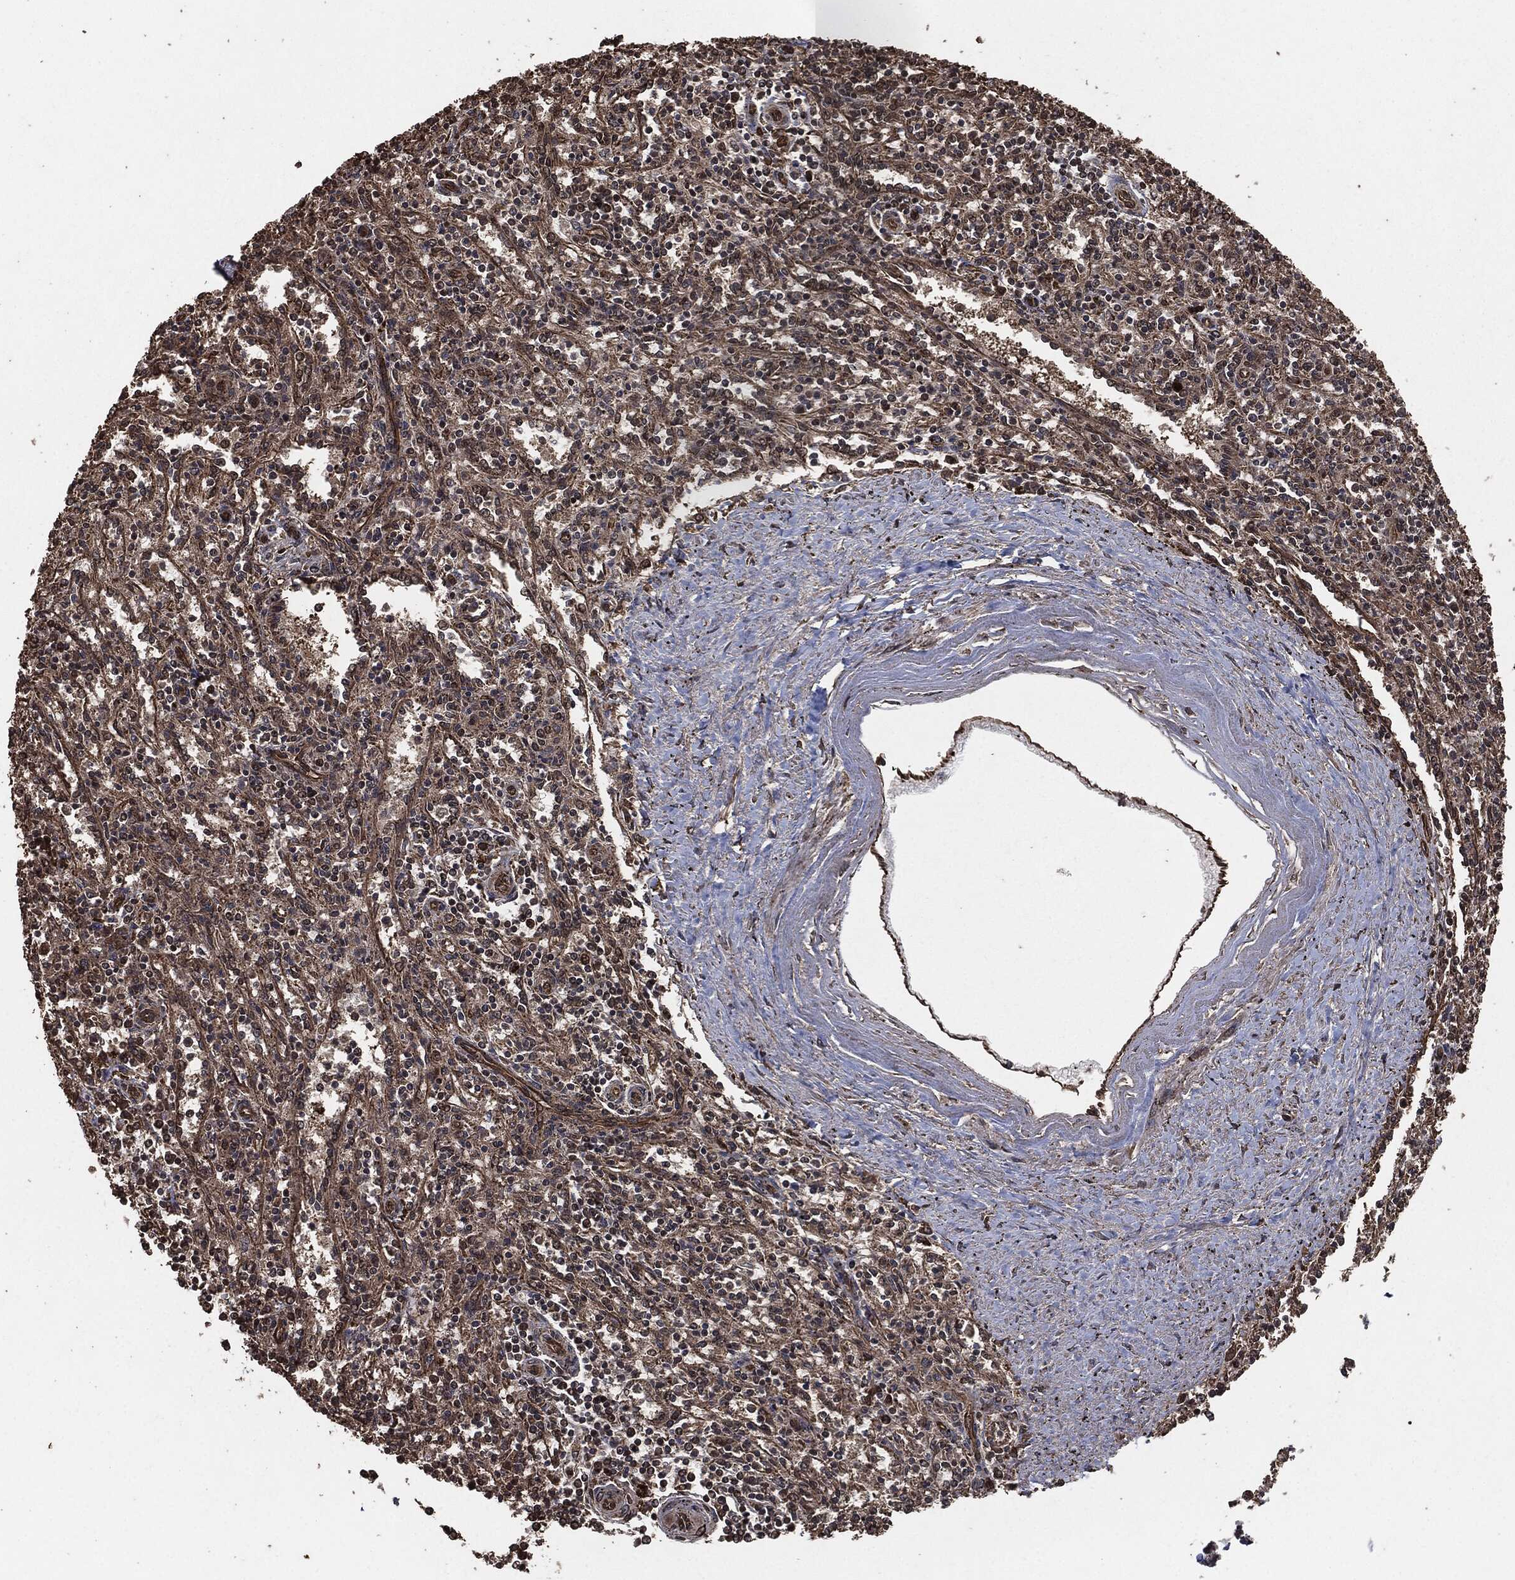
{"staining": {"intensity": "moderate", "quantity": "25%-75%", "location": "nuclear"}, "tissue": "spleen", "cell_type": "Cells in red pulp", "image_type": "normal", "snomed": [{"axis": "morphology", "description": "Normal tissue, NOS"}, {"axis": "topography", "description": "Spleen"}], "caption": "Moderate nuclear protein staining is identified in about 25%-75% of cells in red pulp in spleen.", "gene": "EGFR", "patient": {"sex": "male", "age": 69}}